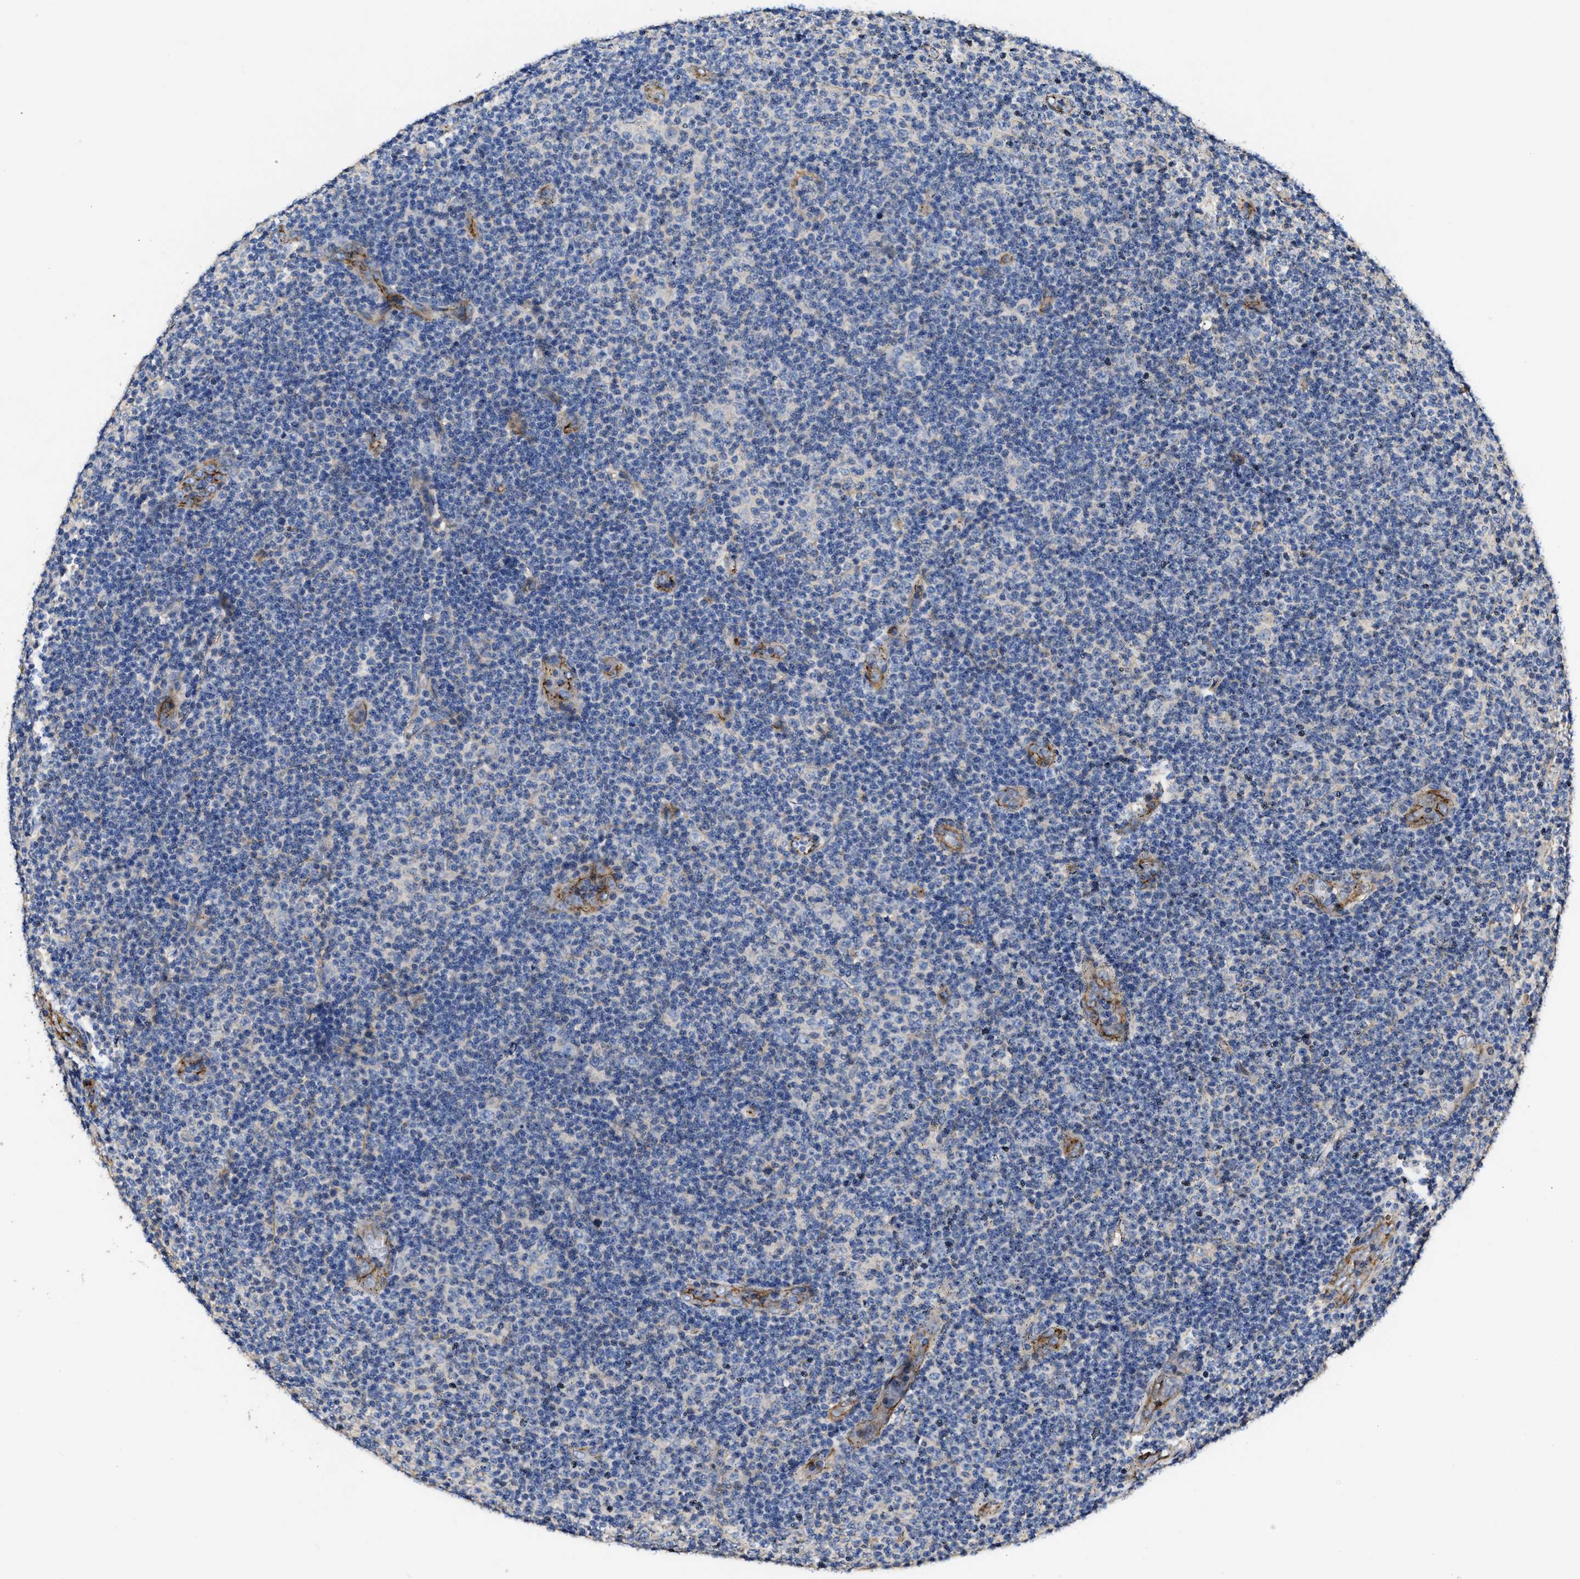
{"staining": {"intensity": "negative", "quantity": "none", "location": "none"}, "tissue": "lymphoma", "cell_type": "Tumor cells", "image_type": "cancer", "snomed": [{"axis": "morphology", "description": "Malignant lymphoma, non-Hodgkin's type, Low grade"}, {"axis": "topography", "description": "Lymph node"}], "caption": "Immunohistochemistry micrograph of human lymphoma stained for a protein (brown), which exhibits no expression in tumor cells.", "gene": "USP4", "patient": {"sex": "male", "age": 83}}